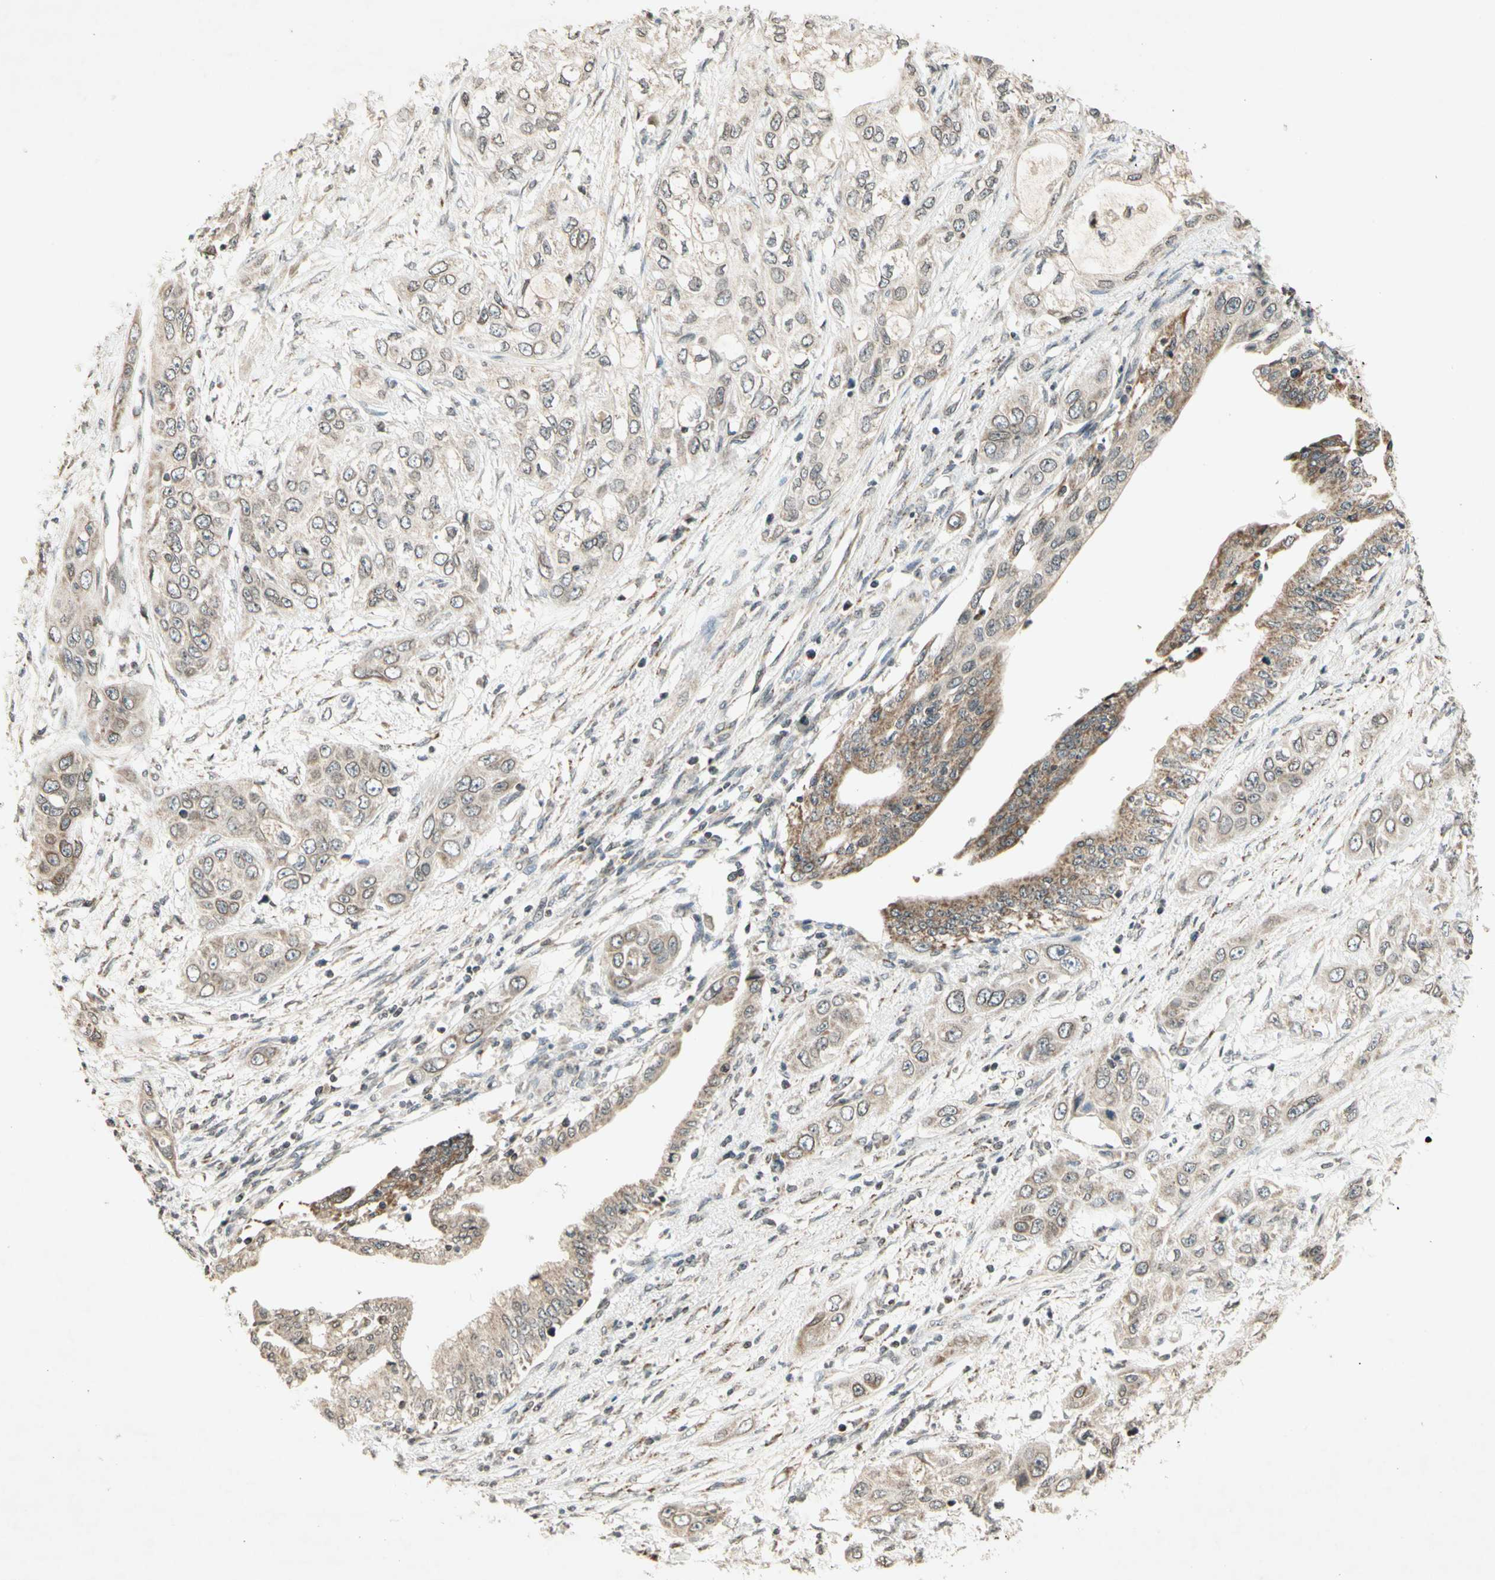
{"staining": {"intensity": "weak", "quantity": "25%-75%", "location": "cytoplasmic/membranous"}, "tissue": "pancreatic cancer", "cell_type": "Tumor cells", "image_type": "cancer", "snomed": [{"axis": "morphology", "description": "Adenocarcinoma, NOS"}, {"axis": "topography", "description": "Pancreas"}], "caption": "Protein staining displays weak cytoplasmic/membranous positivity in approximately 25%-75% of tumor cells in adenocarcinoma (pancreatic).", "gene": "CCNI", "patient": {"sex": "female", "age": 70}}